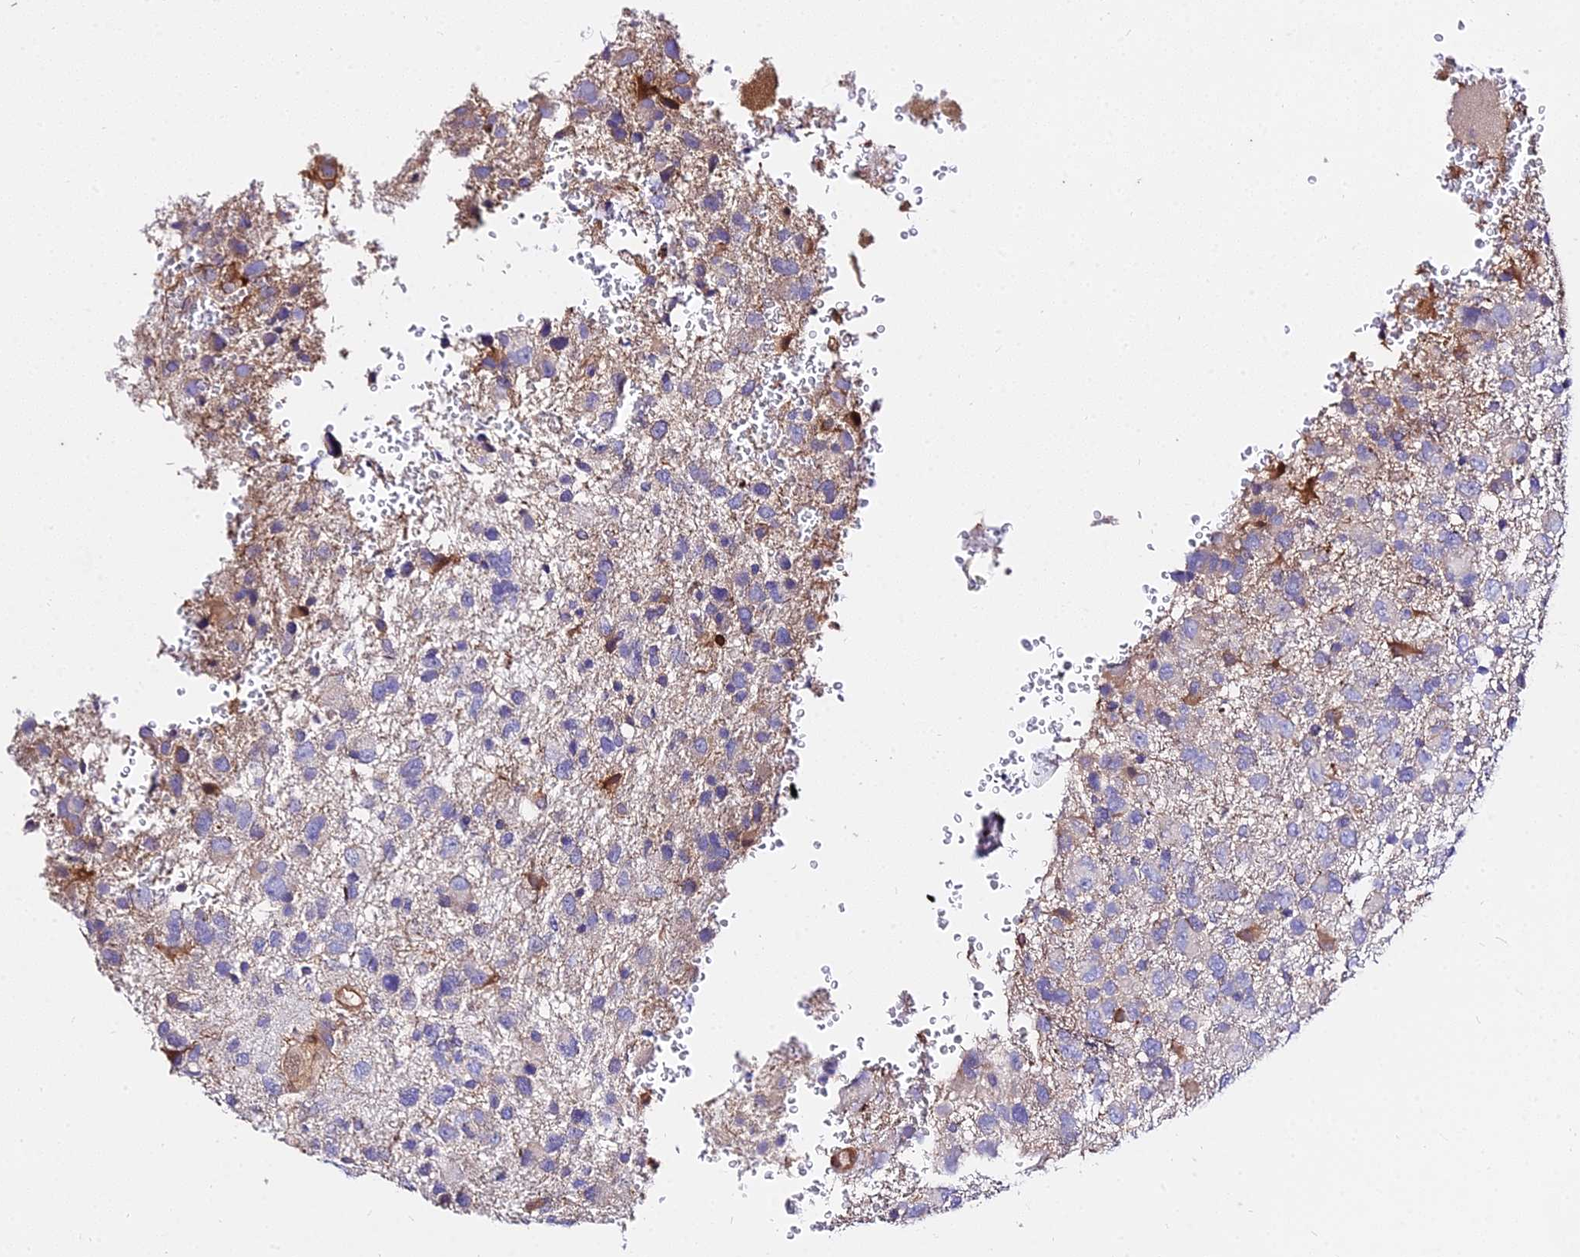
{"staining": {"intensity": "weak", "quantity": "<25%", "location": "cytoplasmic/membranous"}, "tissue": "glioma", "cell_type": "Tumor cells", "image_type": "cancer", "snomed": [{"axis": "morphology", "description": "Glioma, malignant, High grade"}, {"axis": "topography", "description": "Brain"}], "caption": "This is a image of immunohistochemistry (IHC) staining of high-grade glioma (malignant), which shows no positivity in tumor cells.", "gene": "CSRP1", "patient": {"sex": "male", "age": 61}}